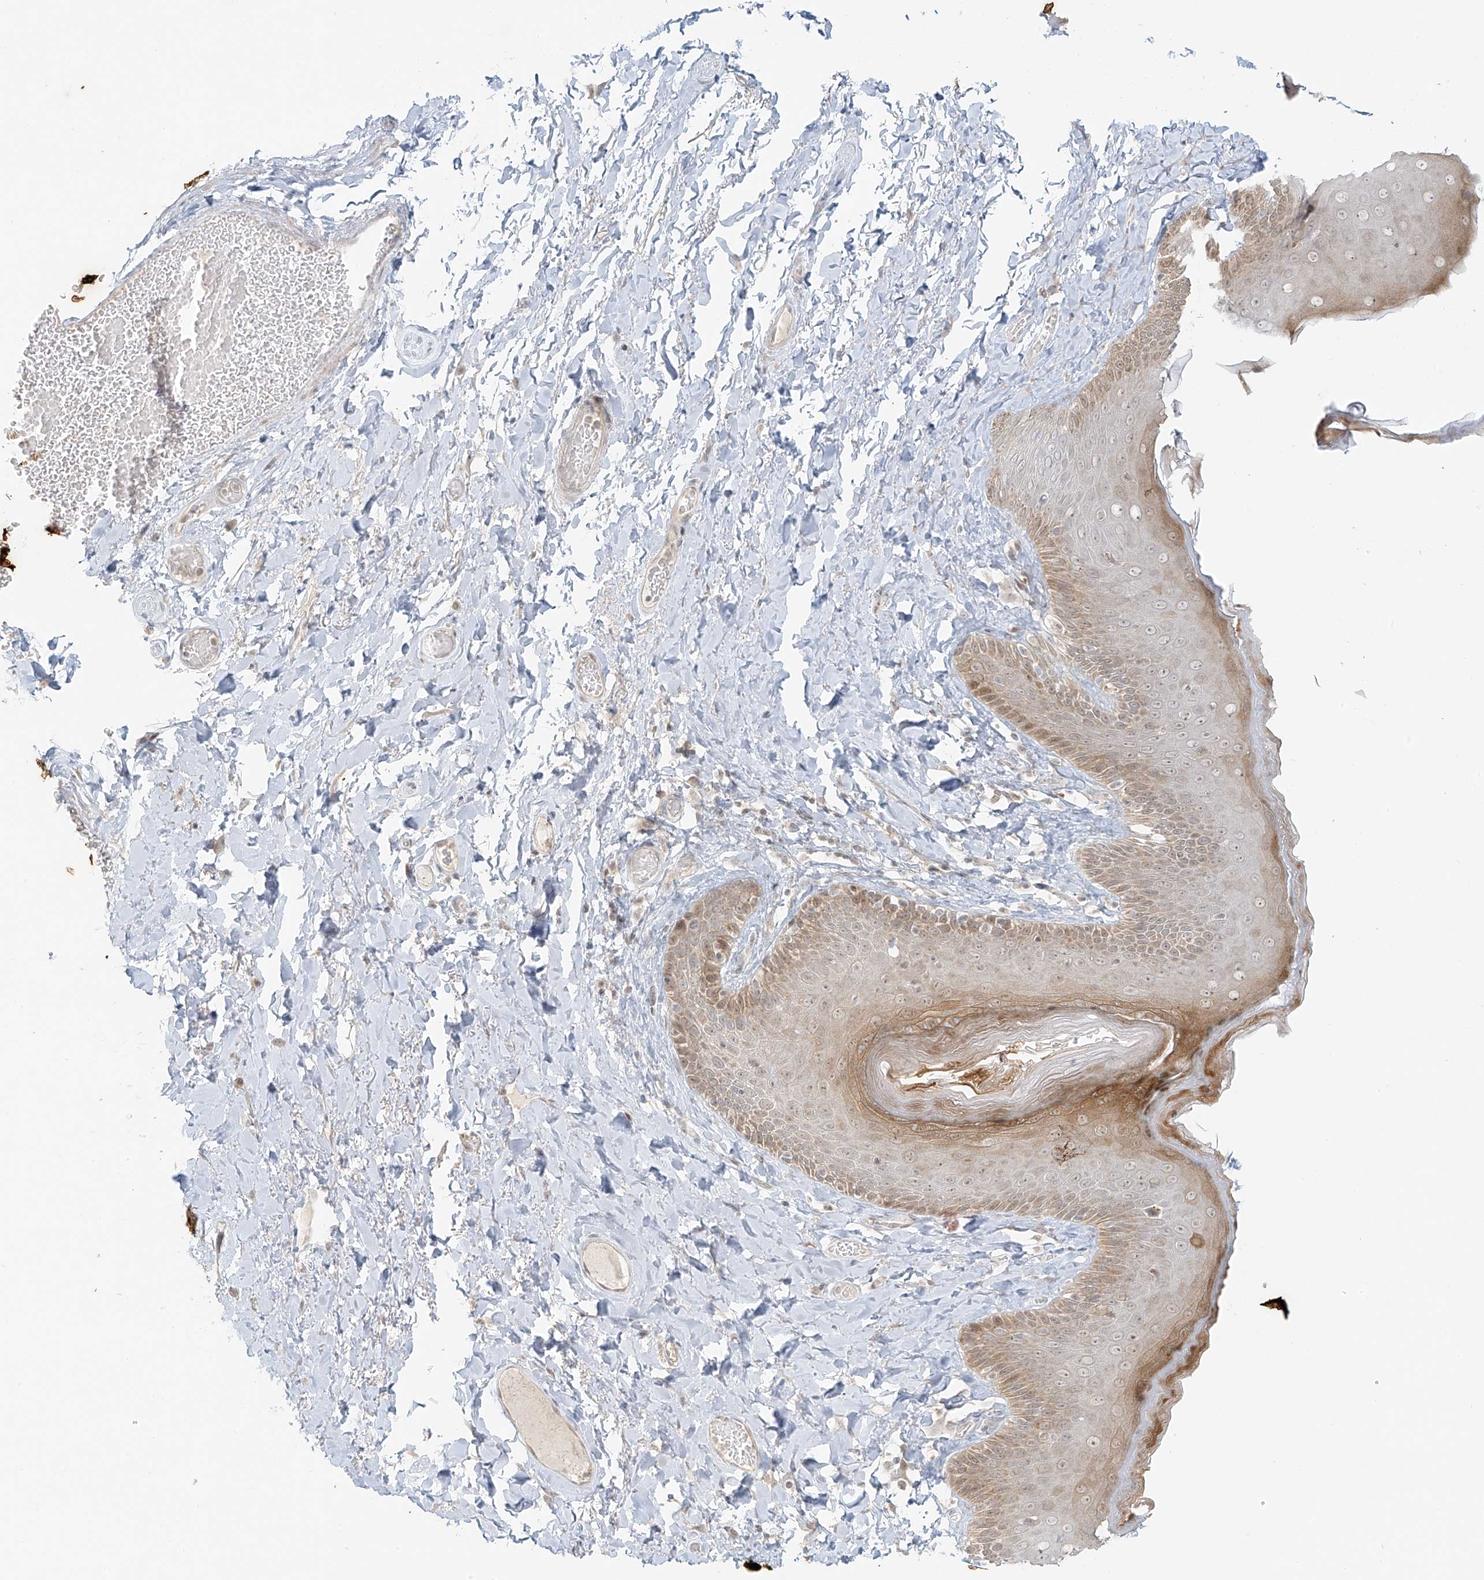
{"staining": {"intensity": "moderate", "quantity": ">75%", "location": "cytoplasmic/membranous,nuclear"}, "tissue": "skin", "cell_type": "Epidermal cells", "image_type": "normal", "snomed": [{"axis": "morphology", "description": "Normal tissue, NOS"}, {"axis": "topography", "description": "Anal"}], "caption": "Approximately >75% of epidermal cells in unremarkable skin demonstrate moderate cytoplasmic/membranous,nuclear protein staining as visualized by brown immunohistochemical staining.", "gene": "MIPEP", "patient": {"sex": "male", "age": 69}}